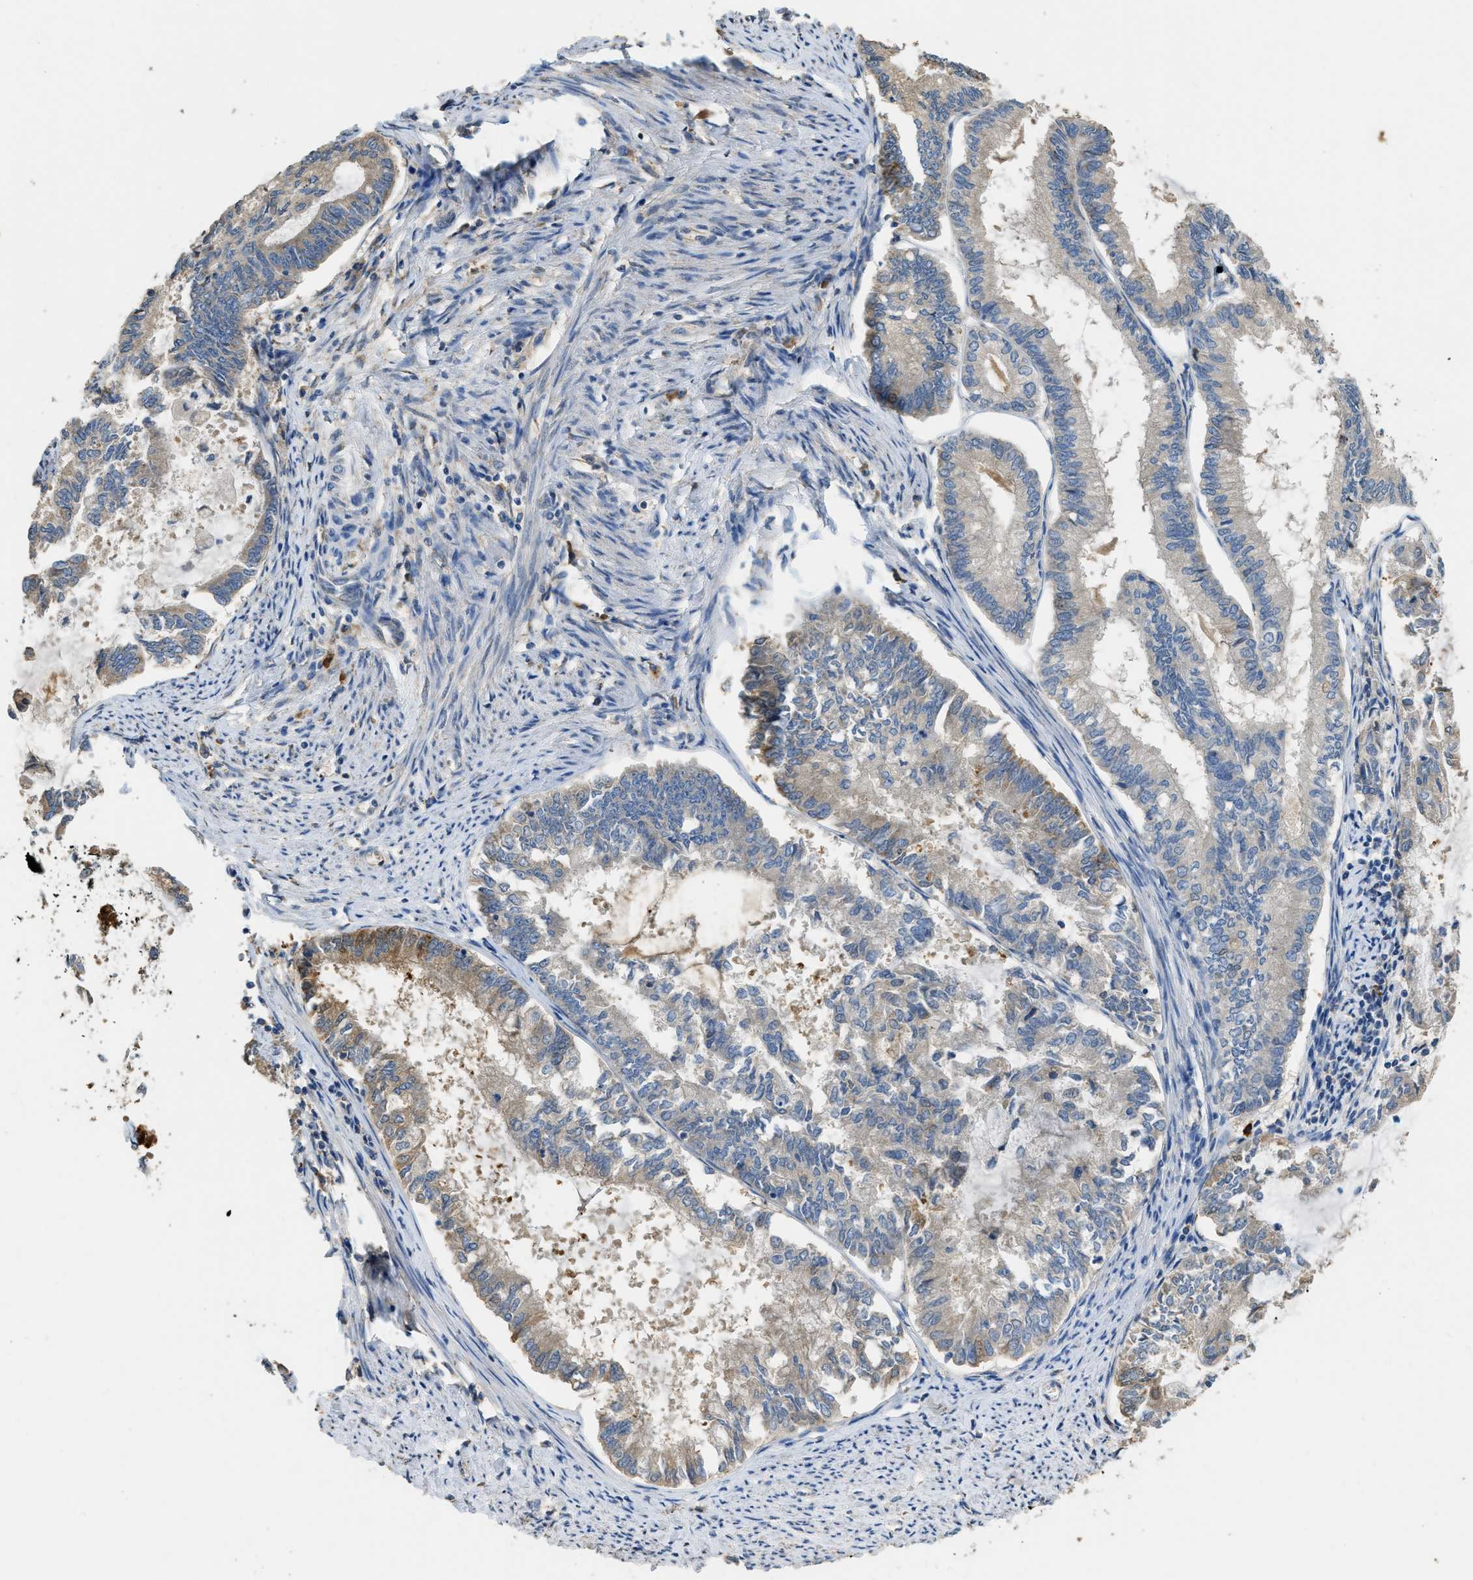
{"staining": {"intensity": "moderate", "quantity": "<25%", "location": "cytoplasmic/membranous"}, "tissue": "endometrial cancer", "cell_type": "Tumor cells", "image_type": "cancer", "snomed": [{"axis": "morphology", "description": "Adenocarcinoma, NOS"}, {"axis": "topography", "description": "Endometrium"}], "caption": "DAB (3,3'-diaminobenzidine) immunohistochemical staining of endometrial cancer displays moderate cytoplasmic/membranous protein staining in about <25% of tumor cells. (DAB = brown stain, brightfield microscopy at high magnification).", "gene": "RIPK2", "patient": {"sex": "female", "age": 86}}